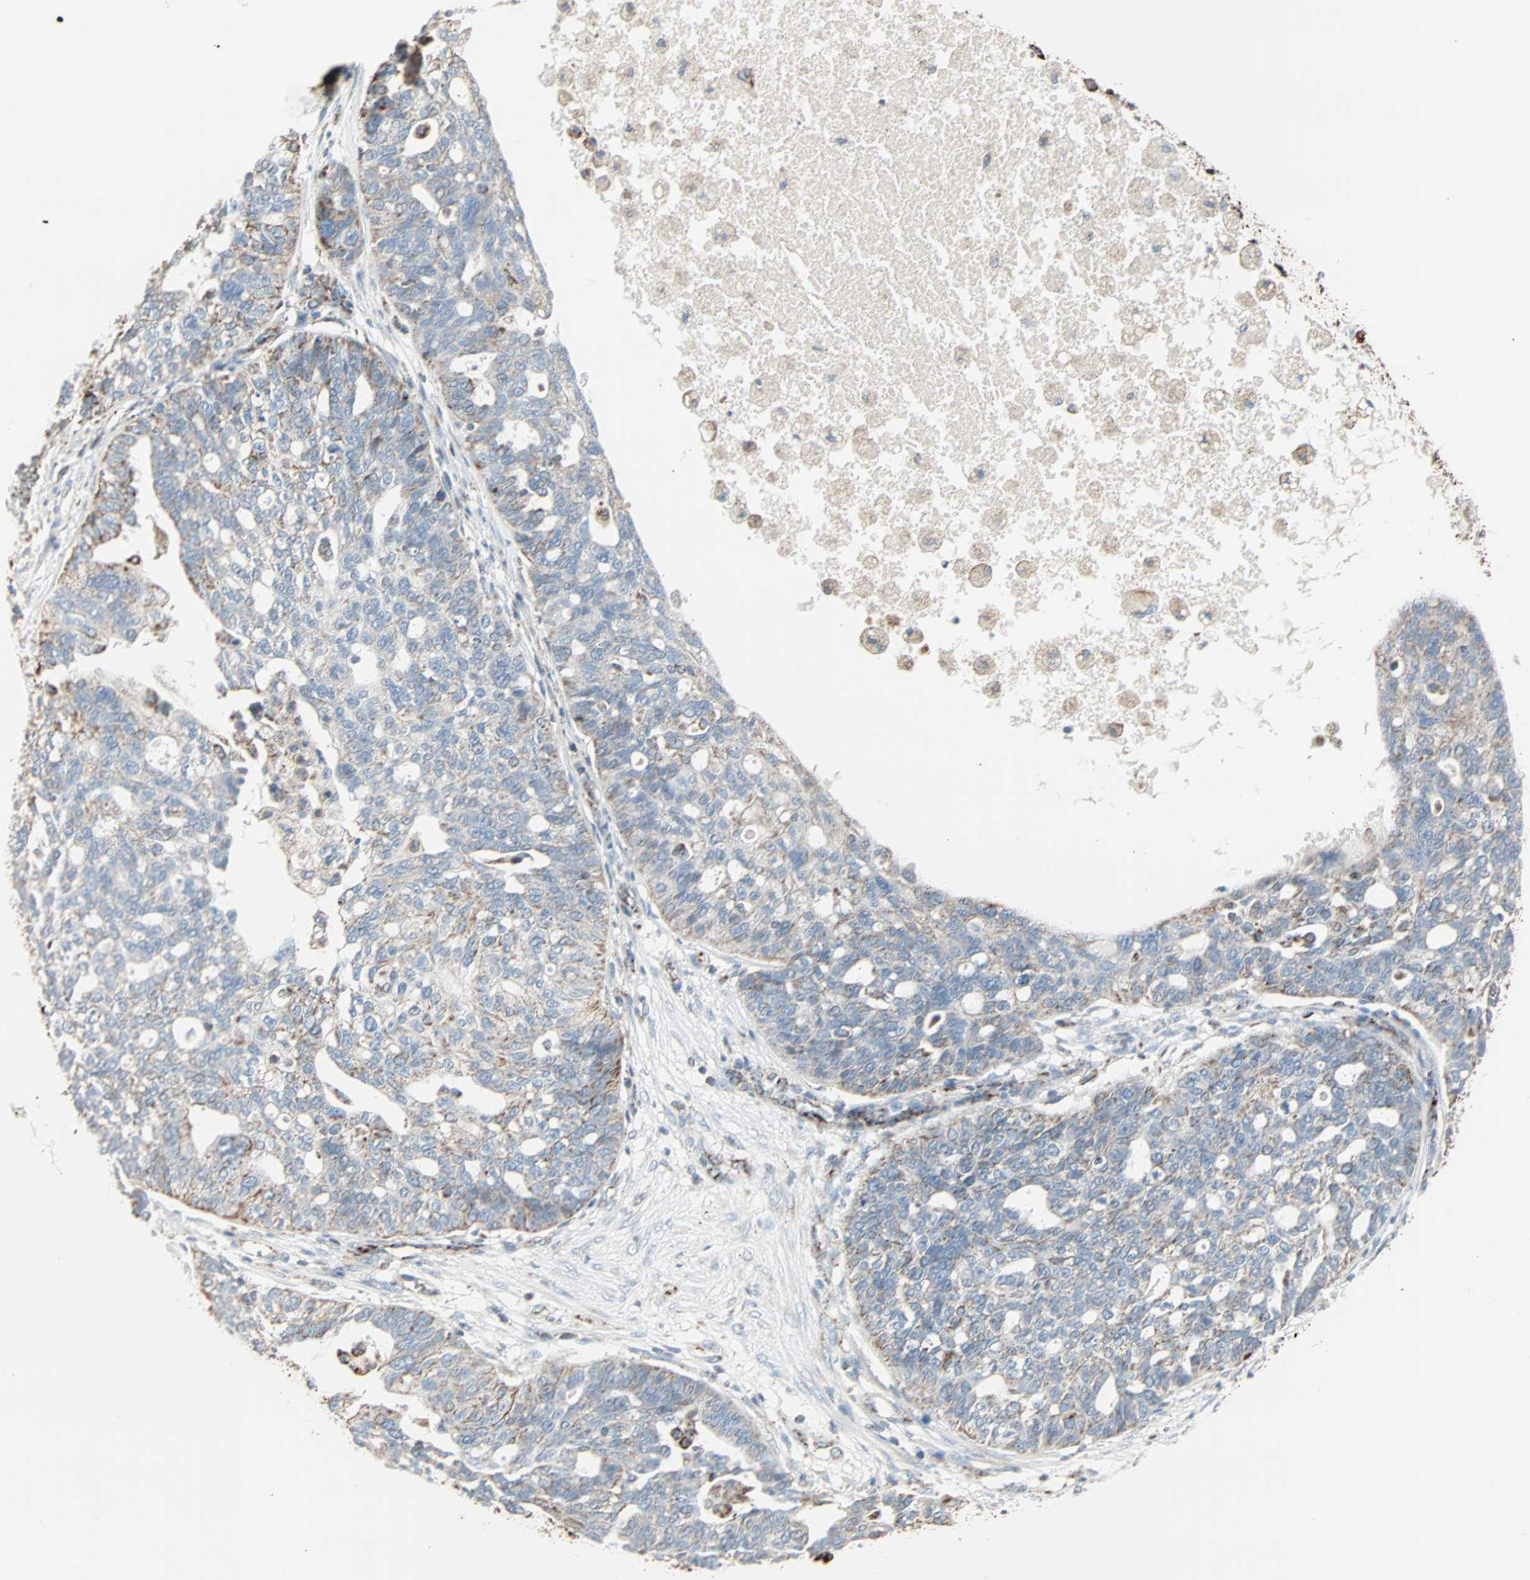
{"staining": {"intensity": "weak", "quantity": "<25%", "location": "cytoplasmic/membranous"}, "tissue": "ovarian cancer", "cell_type": "Tumor cells", "image_type": "cancer", "snomed": [{"axis": "morphology", "description": "Cystadenocarcinoma, serous, NOS"}, {"axis": "topography", "description": "Ovary"}], "caption": "The photomicrograph displays no significant positivity in tumor cells of serous cystadenocarcinoma (ovarian).", "gene": "IDH2", "patient": {"sex": "female", "age": 59}}